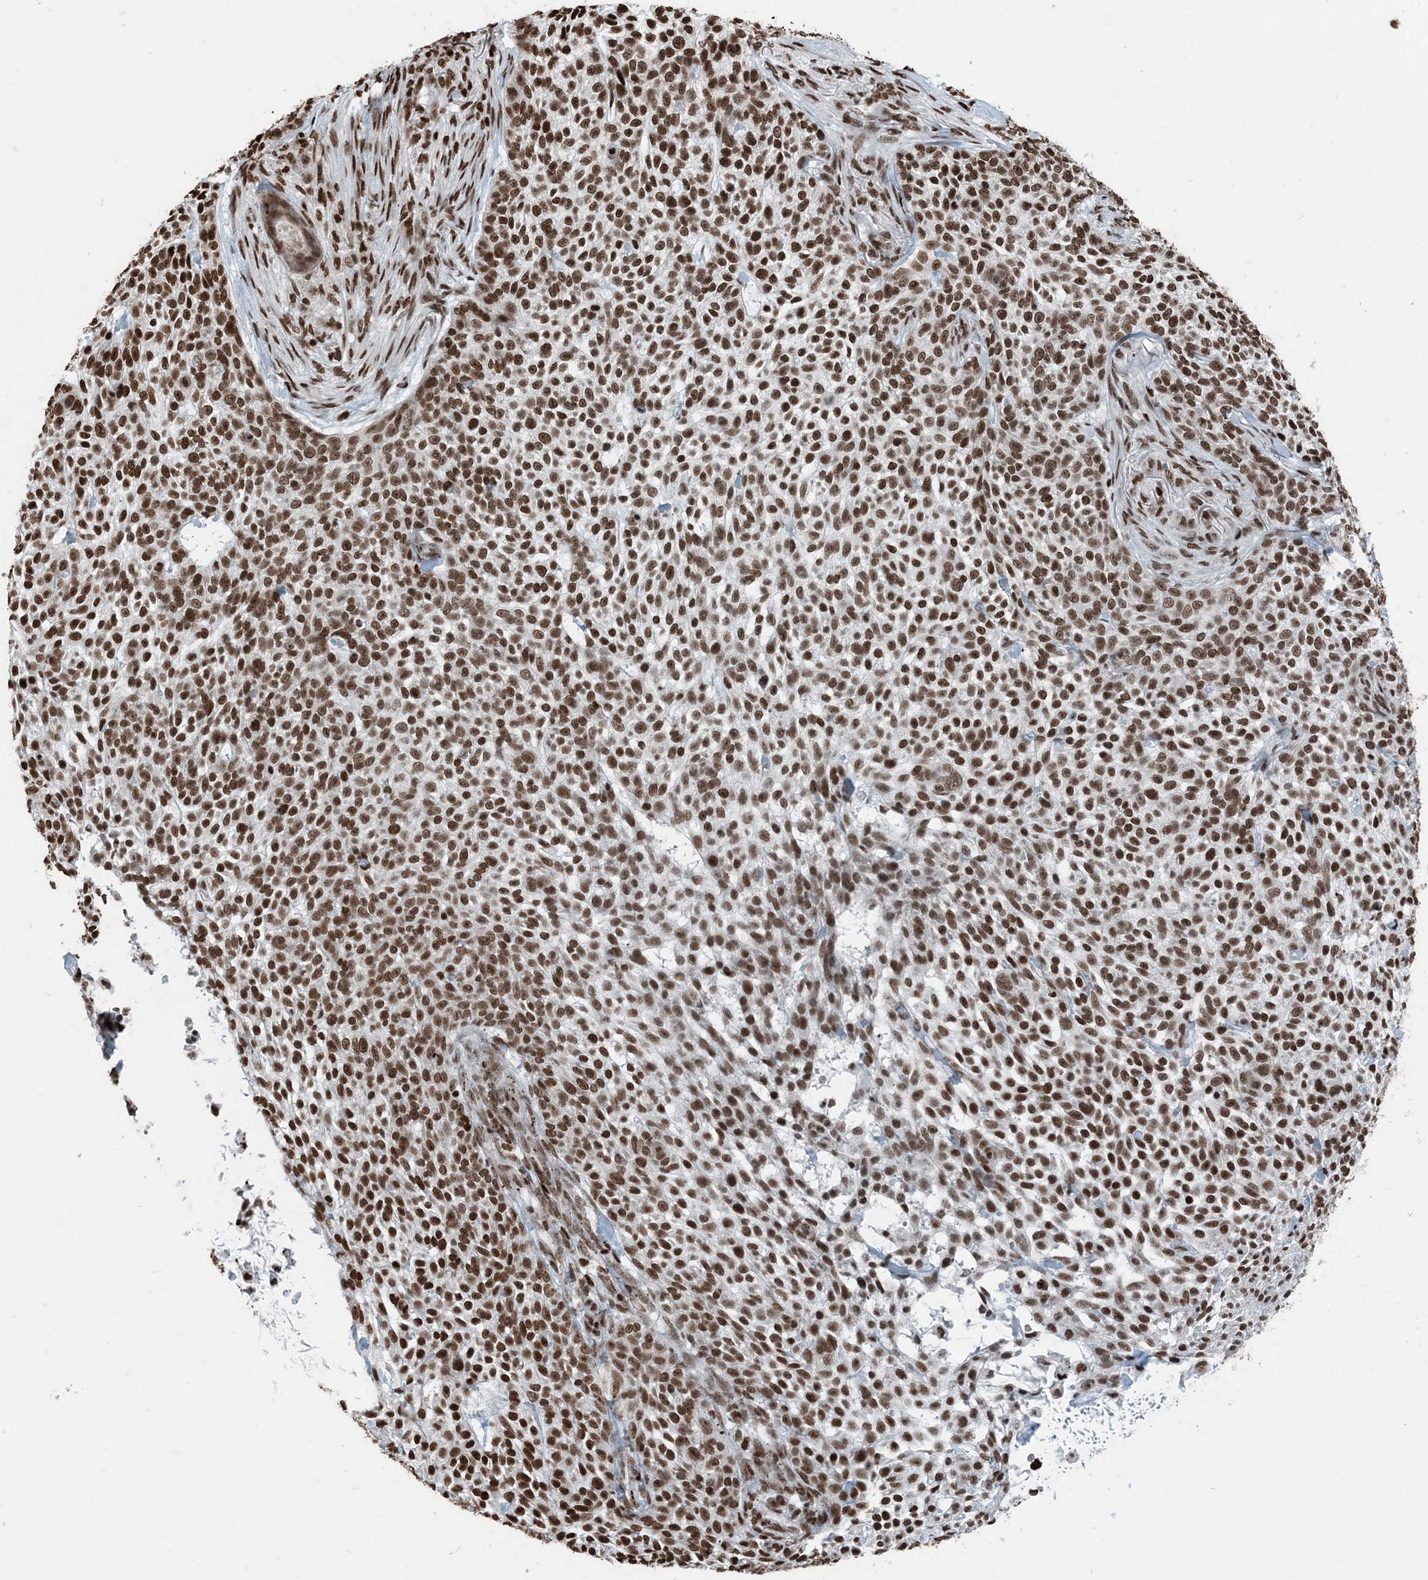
{"staining": {"intensity": "strong", "quantity": ">75%", "location": "nuclear"}, "tissue": "skin cancer", "cell_type": "Tumor cells", "image_type": "cancer", "snomed": [{"axis": "morphology", "description": "Basal cell carcinoma"}, {"axis": "topography", "description": "Skin"}], "caption": "The image reveals immunohistochemical staining of skin basal cell carcinoma. There is strong nuclear staining is identified in approximately >75% of tumor cells.", "gene": "H3-3B", "patient": {"sex": "female", "age": 64}}